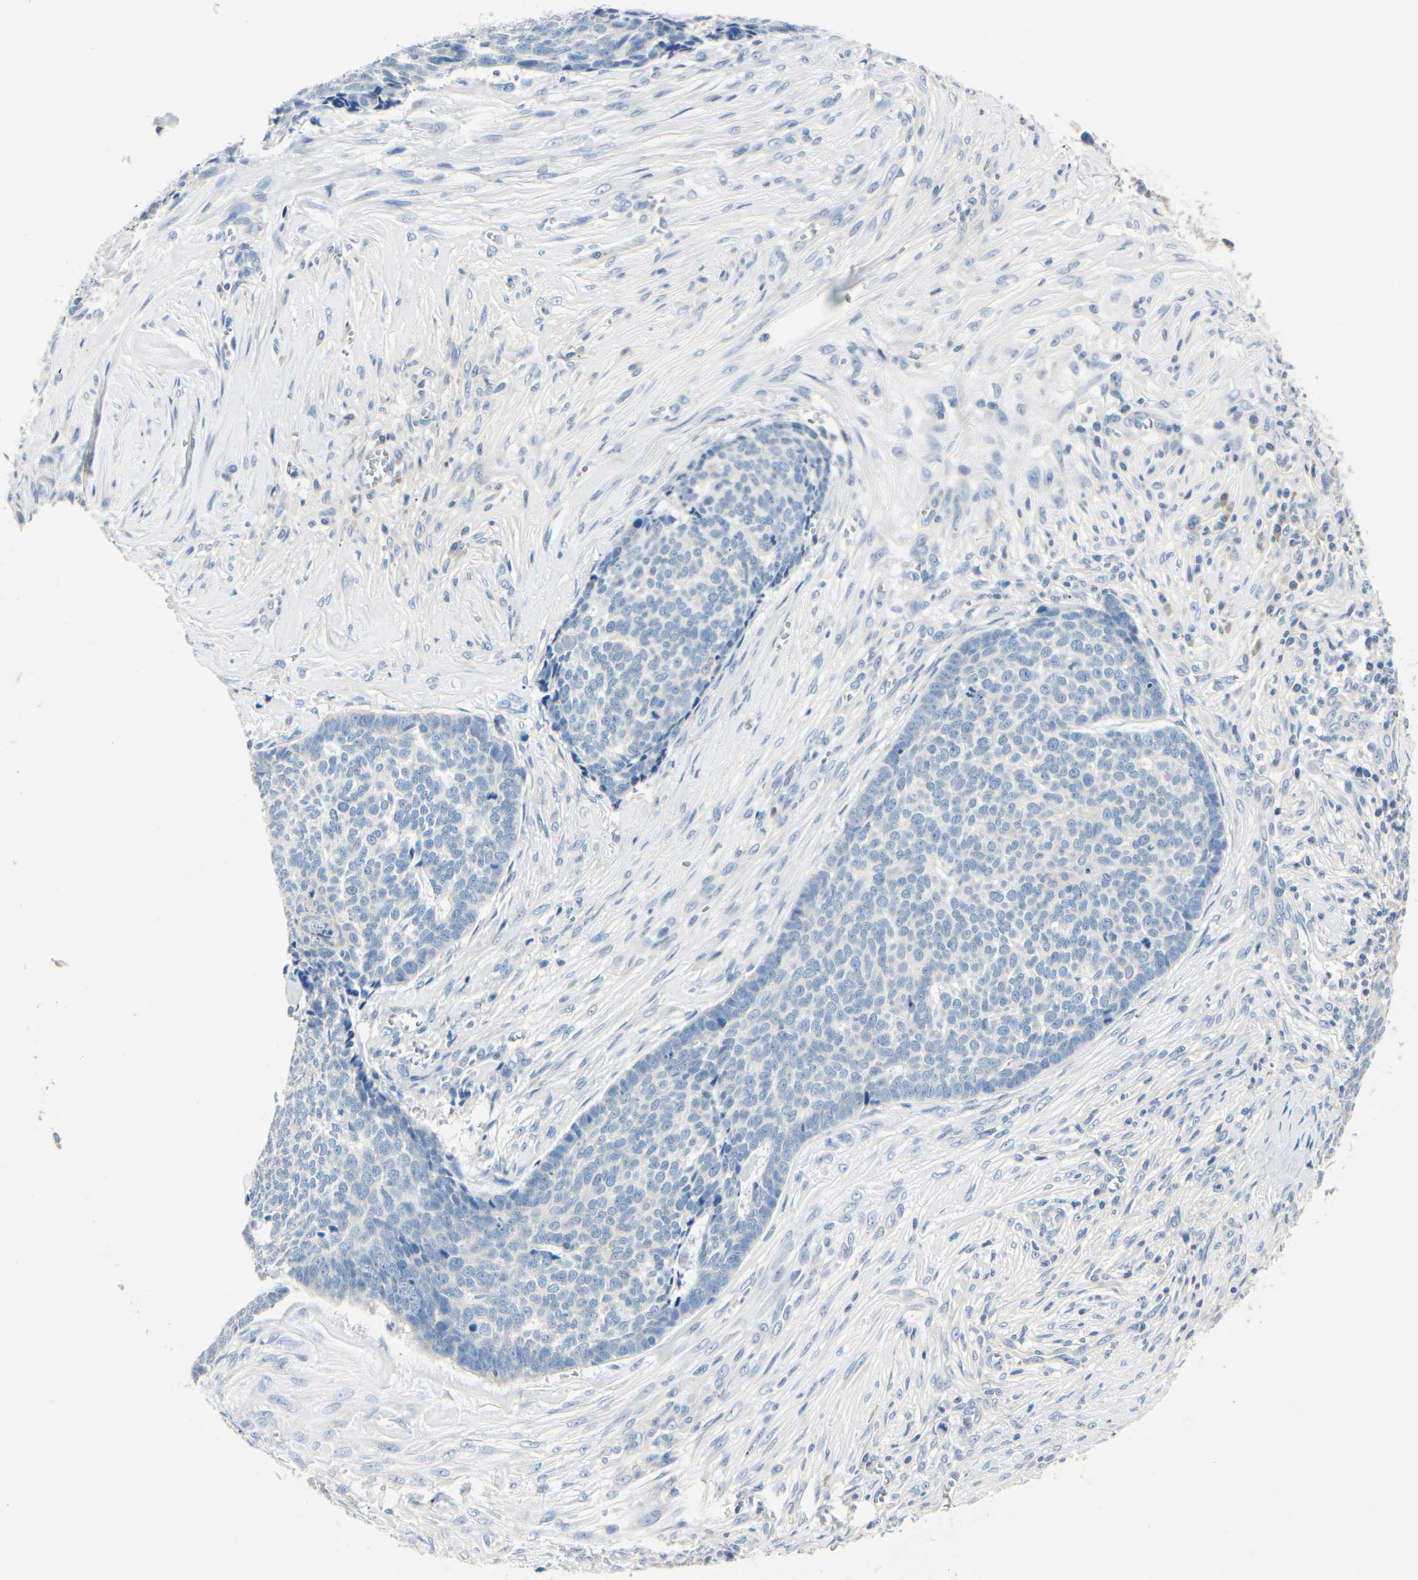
{"staining": {"intensity": "negative", "quantity": "none", "location": "none"}, "tissue": "skin cancer", "cell_type": "Tumor cells", "image_type": "cancer", "snomed": [{"axis": "morphology", "description": "Basal cell carcinoma"}, {"axis": "topography", "description": "Skin"}], "caption": "This micrograph is of skin cancer (basal cell carcinoma) stained with immunohistochemistry to label a protein in brown with the nuclei are counter-stained blue. There is no staining in tumor cells.", "gene": "TGFBR3", "patient": {"sex": "male", "age": 84}}